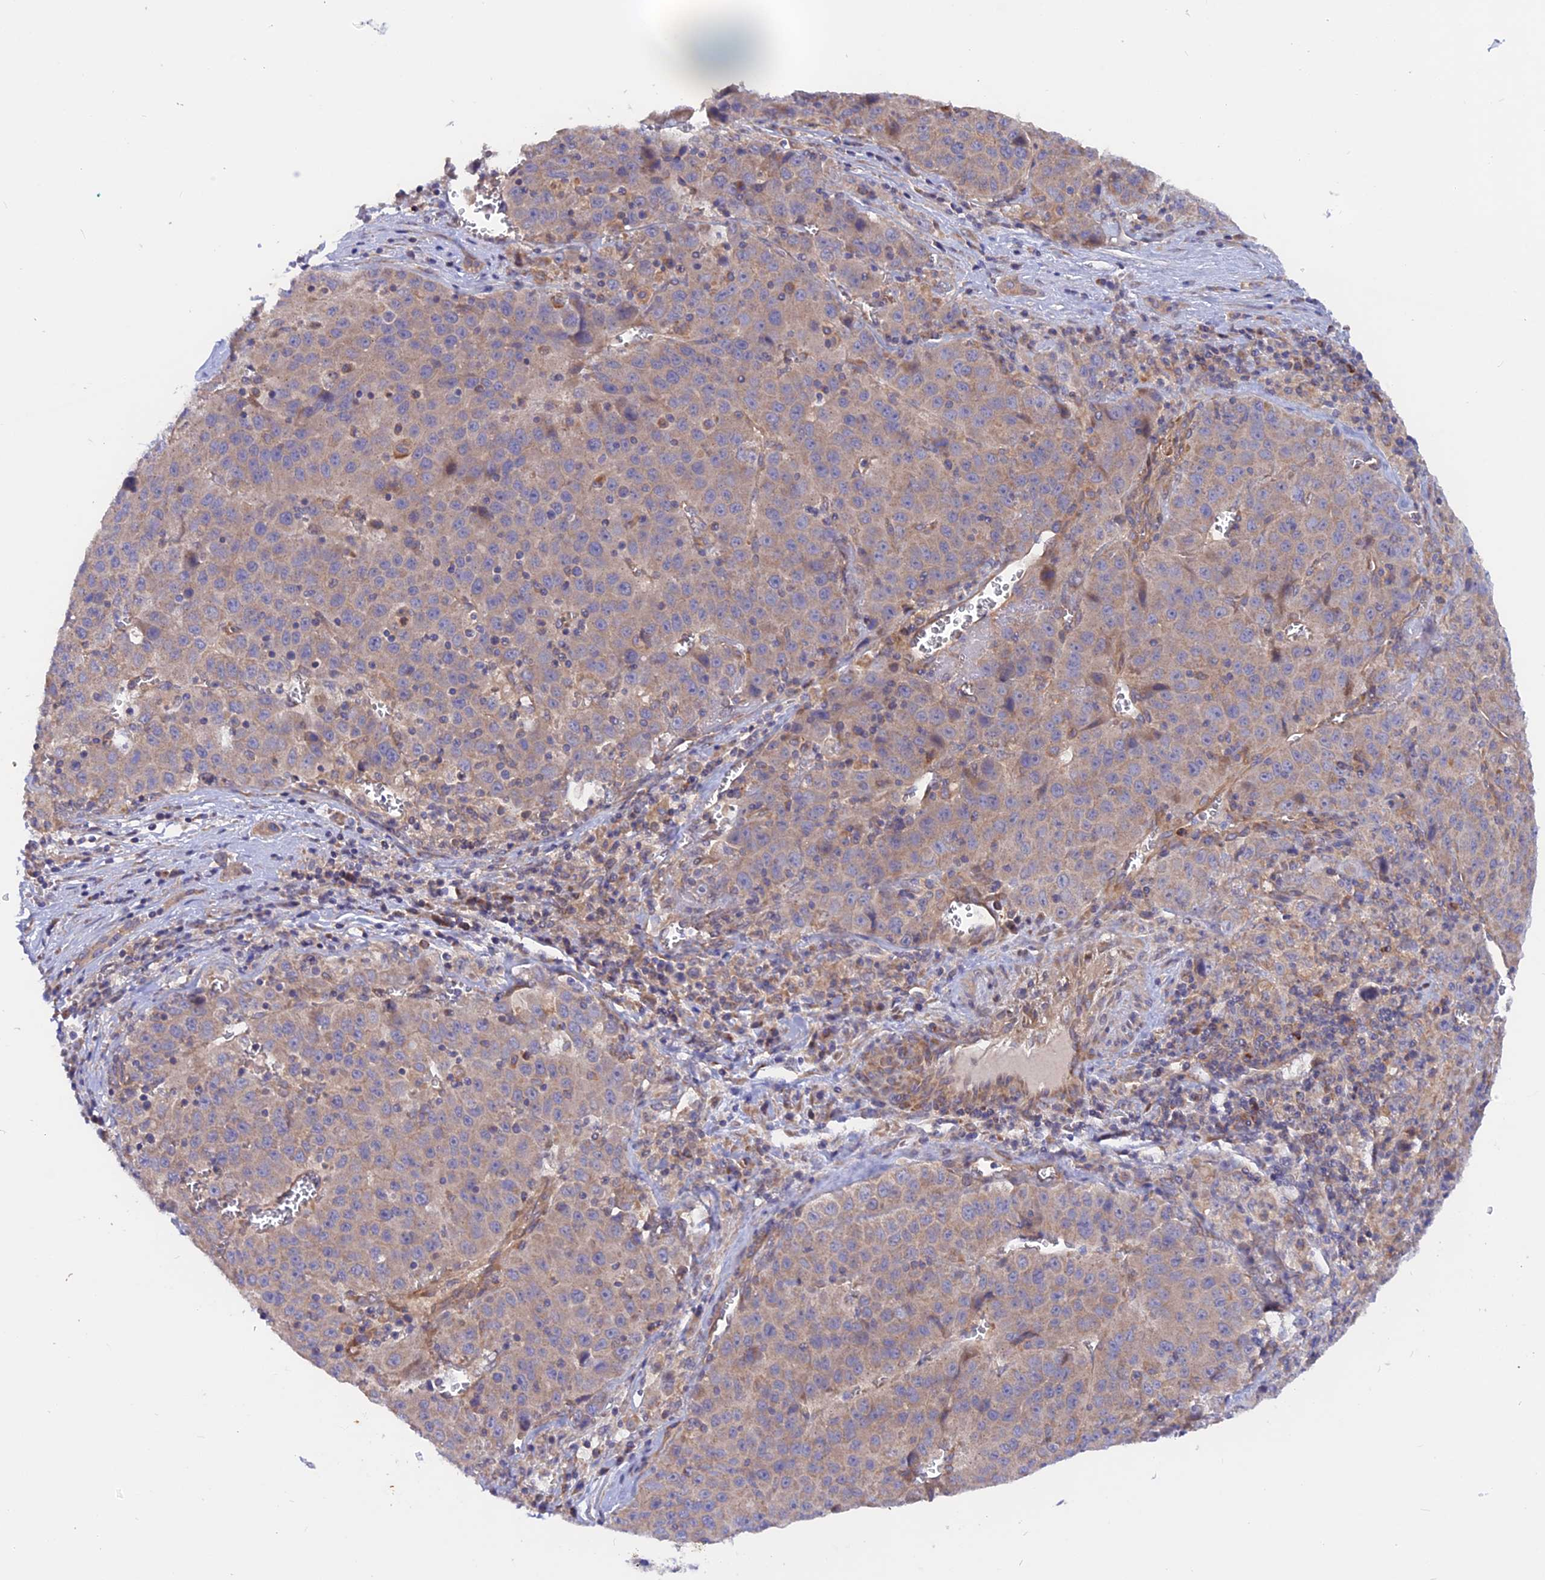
{"staining": {"intensity": "weak", "quantity": ">75%", "location": "cytoplasmic/membranous"}, "tissue": "liver cancer", "cell_type": "Tumor cells", "image_type": "cancer", "snomed": [{"axis": "morphology", "description": "Carcinoma, Hepatocellular, NOS"}, {"axis": "topography", "description": "Liver"}], "caption": "Brown immunohistochemical staining in human liver cancer (hepatocellular carcinoma) reveals weak cytoplasmic/membranous staining in about >75% of tumor cells.", "gene": "HYCC1", "patient": {"sex": "female", "age": 53}}